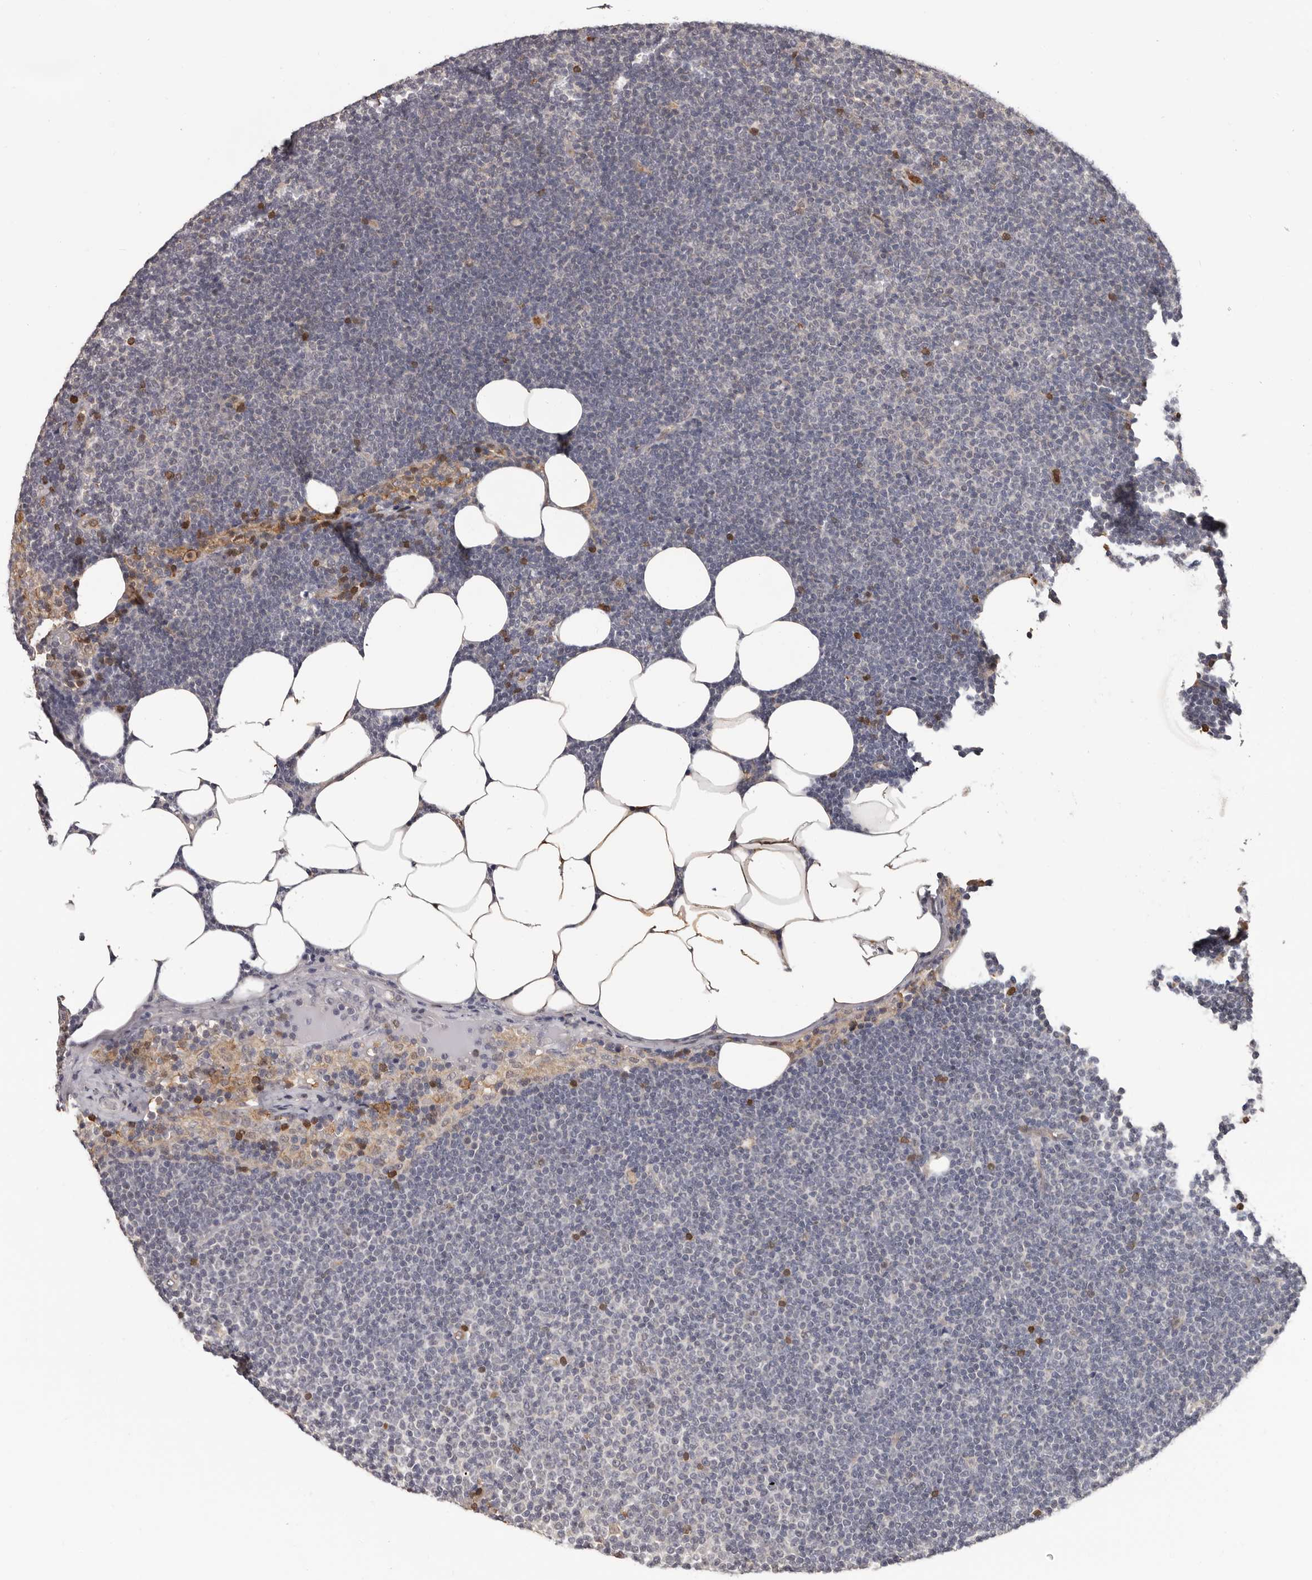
{"staining": {"intensity": "negative", "quantity": "none", "location": "none"}, "tissue": "lymphoma", "cell_type": "Tumor cells", "image_type": "cancer", "snomed": [{"axis": "morphology", "description": "Malignant lymphoma, non-Hodgkin's type, Low grade"}, {"axis": "topography", "description": "Lymph node"}], "caption": "Tumor cells show no significant protein expression in low-grade malignant lymphoma, non-Hodgkin's type.", "gene": "PRR12", "patient": {"sex": "female", "age": 53}}